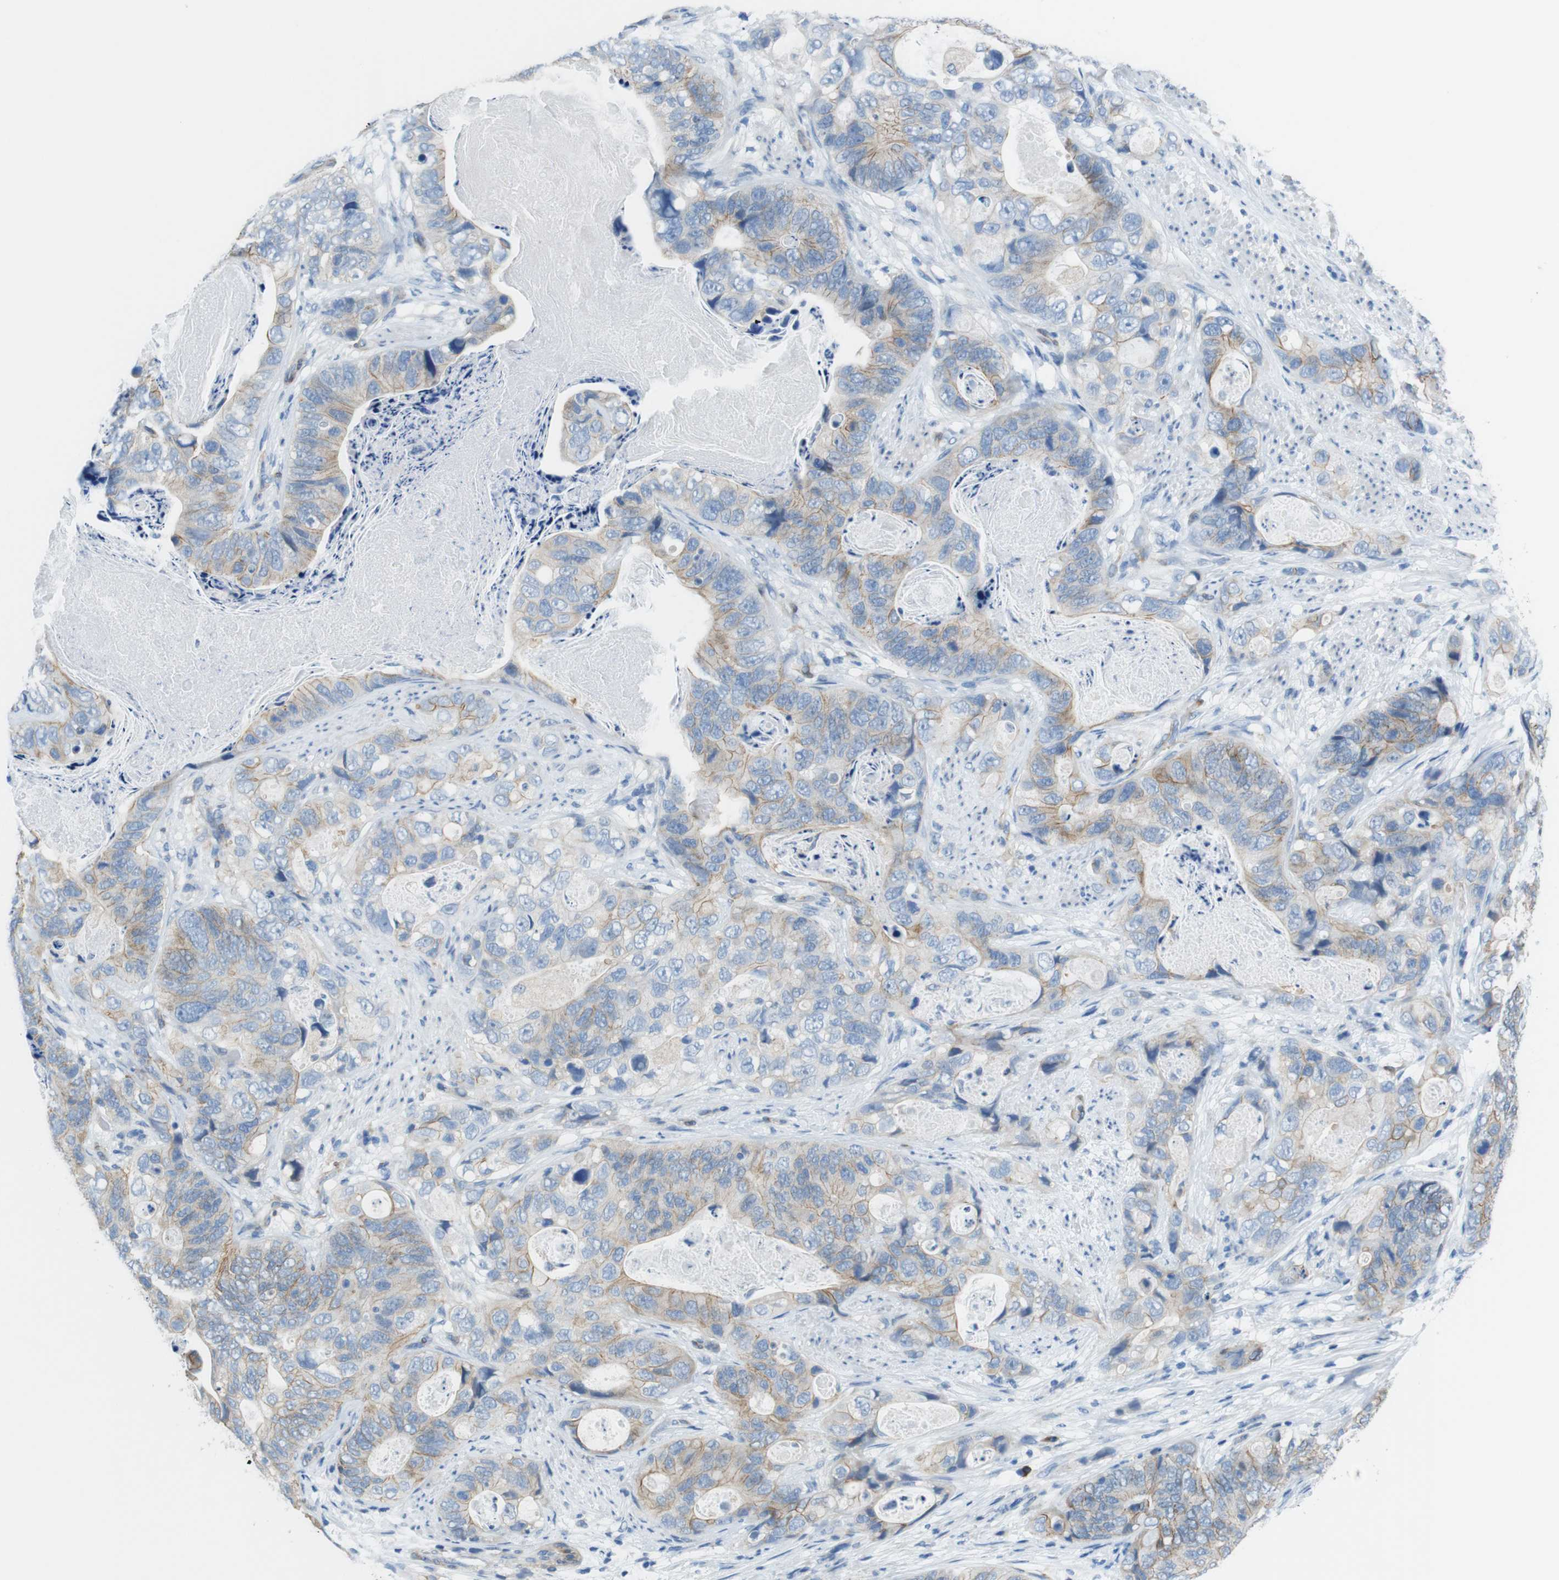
{"staining": {"intensity": "moderate", "quantity": "25%-75%", "location": "cytoplasmic/membranous"}, "tissue": "stomach cancer", "cell_type": "Tumor cells", "image_type": "cancer", "snomed": [{"axis": "morphology", "description": "Adenocarcinoma, NOS"}, {"axis": "topography", "description": "Stomach"}], "caption": "There is medium levels of moderate cytoplasmic/membranous positivity in tumor cells of adenocarcinoma (stomach), as demonstrated by immunohistochemical staining (brown color).", "gene": "CLMN", "patient": {"sex": "female", "age": 89}}